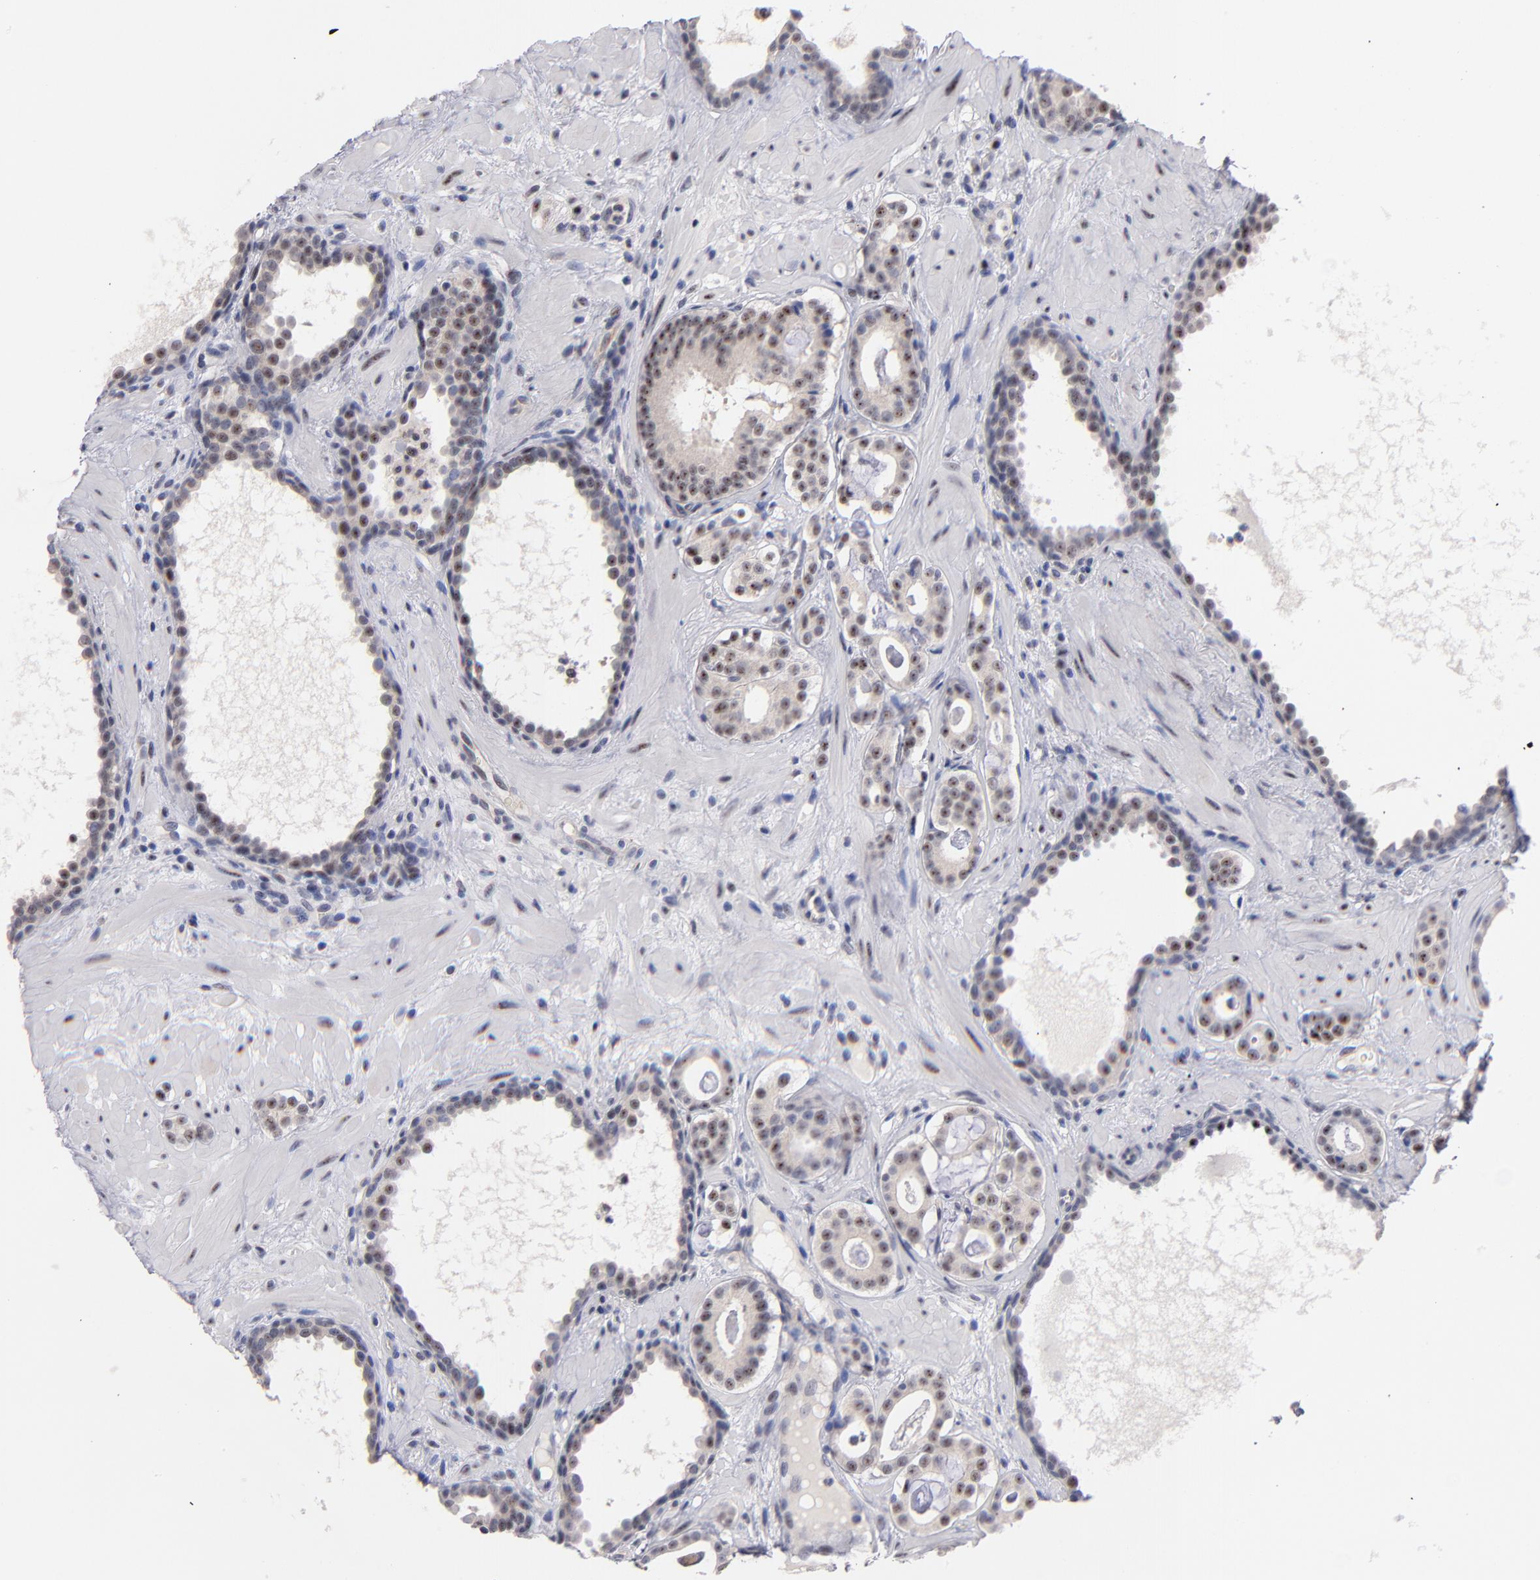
{"staining": {"intensity": "moderate", "quantity": "<25%", "location": "nuclear"}, "tissue": "prostate cancer", "cell_type": "Tumor cells", "image_type": "cancer", "snomed": [{"axis": "morphology", "description": "Adenocarcinoma, Low grade"}, {"axis": "topography", "description": "Prostate"}], "caption": "The histopathology image displays a brown stain indicating the presence of a protein in the nuclear of tumor cells in prostate cancer (adenocarcinoma (low-grade)).", "gene": "RAF1", "patient": {"sex": "male", "age": 57}}